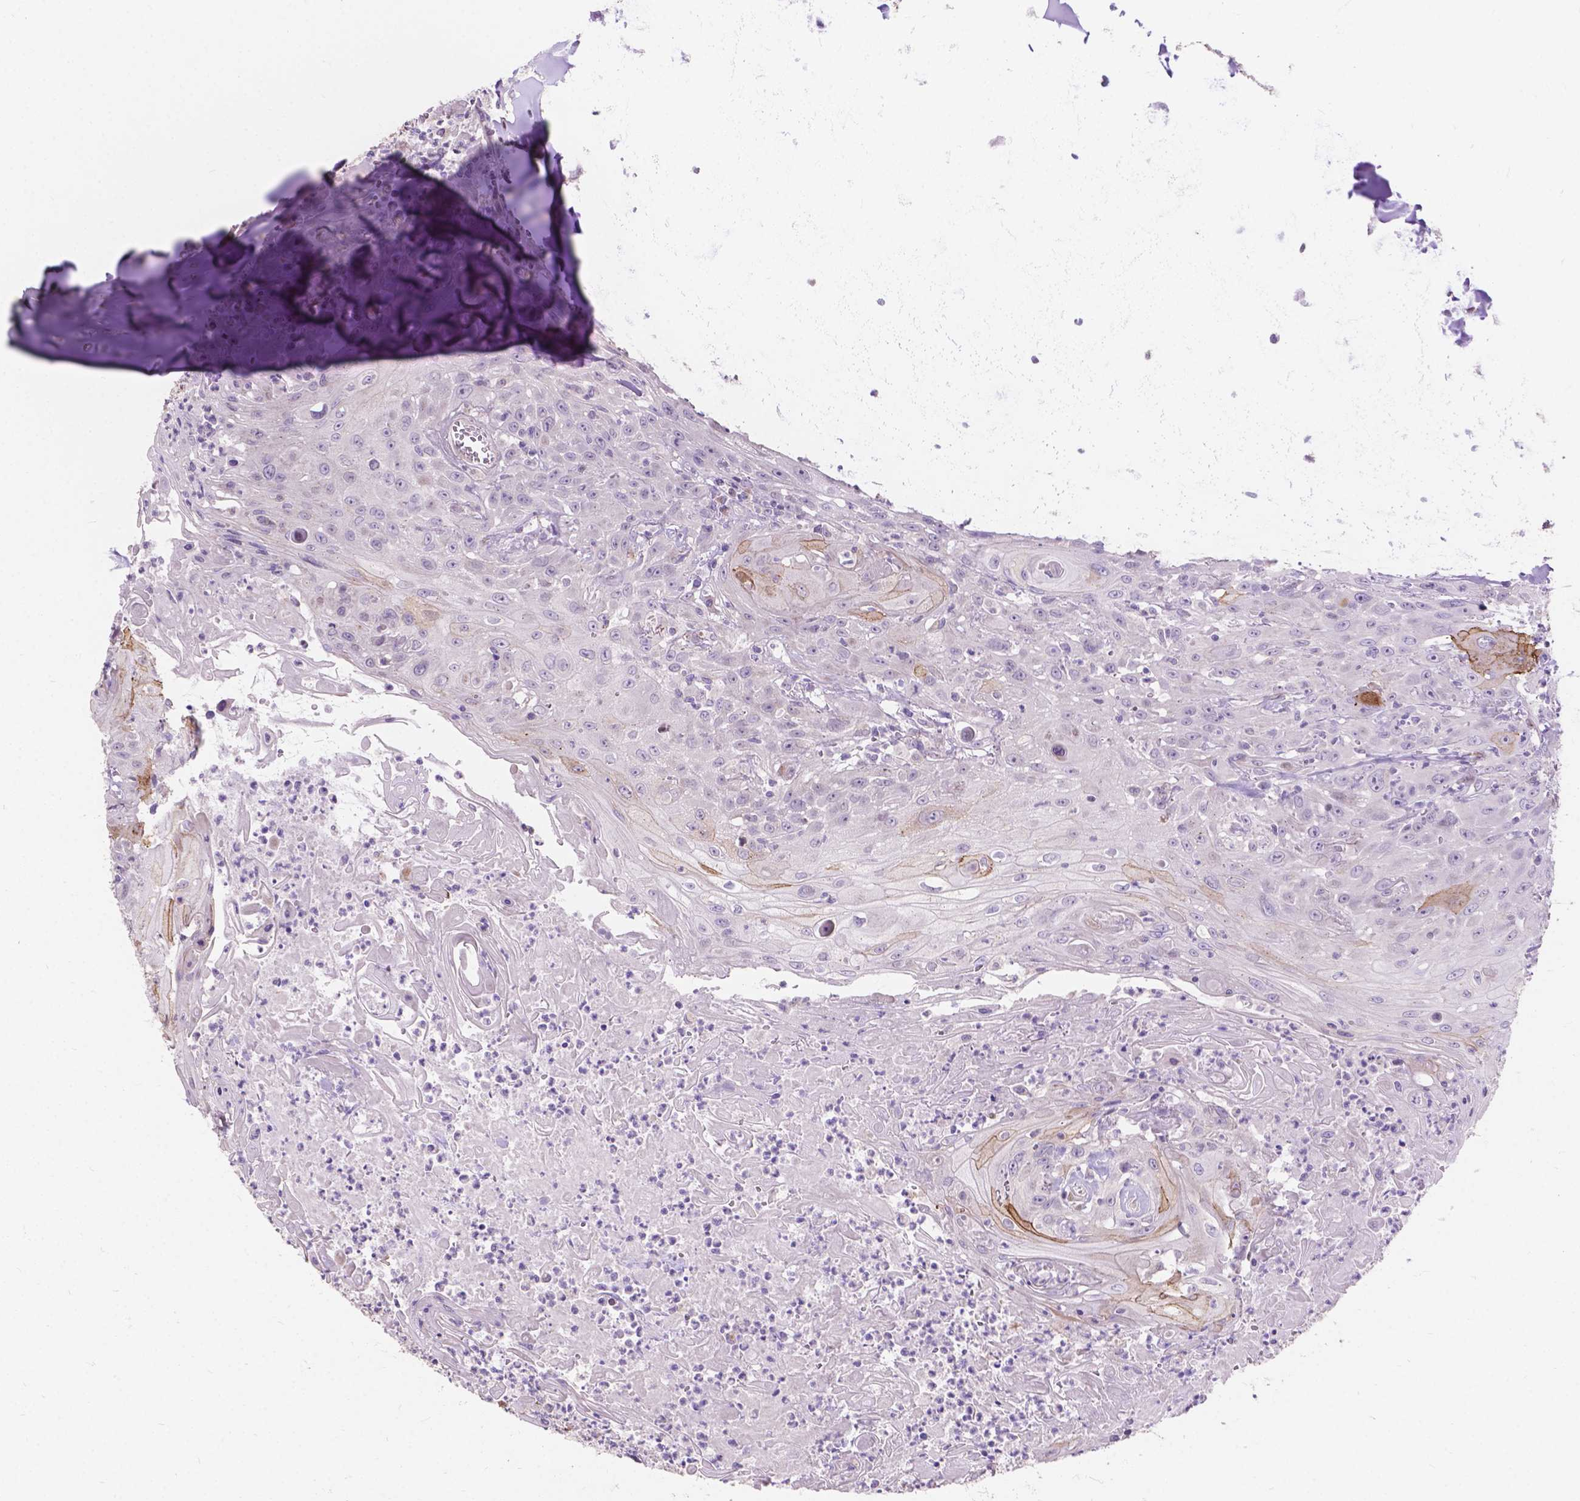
{"staining": {"intensity": "negative", "quantity": "none", "location": "none"}, "tissue": "head and neck cancer", "cell_type": "Tumor cells", "image_type": "cancer", "snomed": [{"axis": "morphology", "description": "Squamous cell carcinoma, NOS"}, {"axis": "topography", "description": "Skin"}, {"axis": "topography", "description": "Head-Neck"}], "caption": "Image shows no protein expression in tumor cells of head and neck cancer tissue.", "gene": "MYH14", "patient": {"sex": "male", "age": 80}}